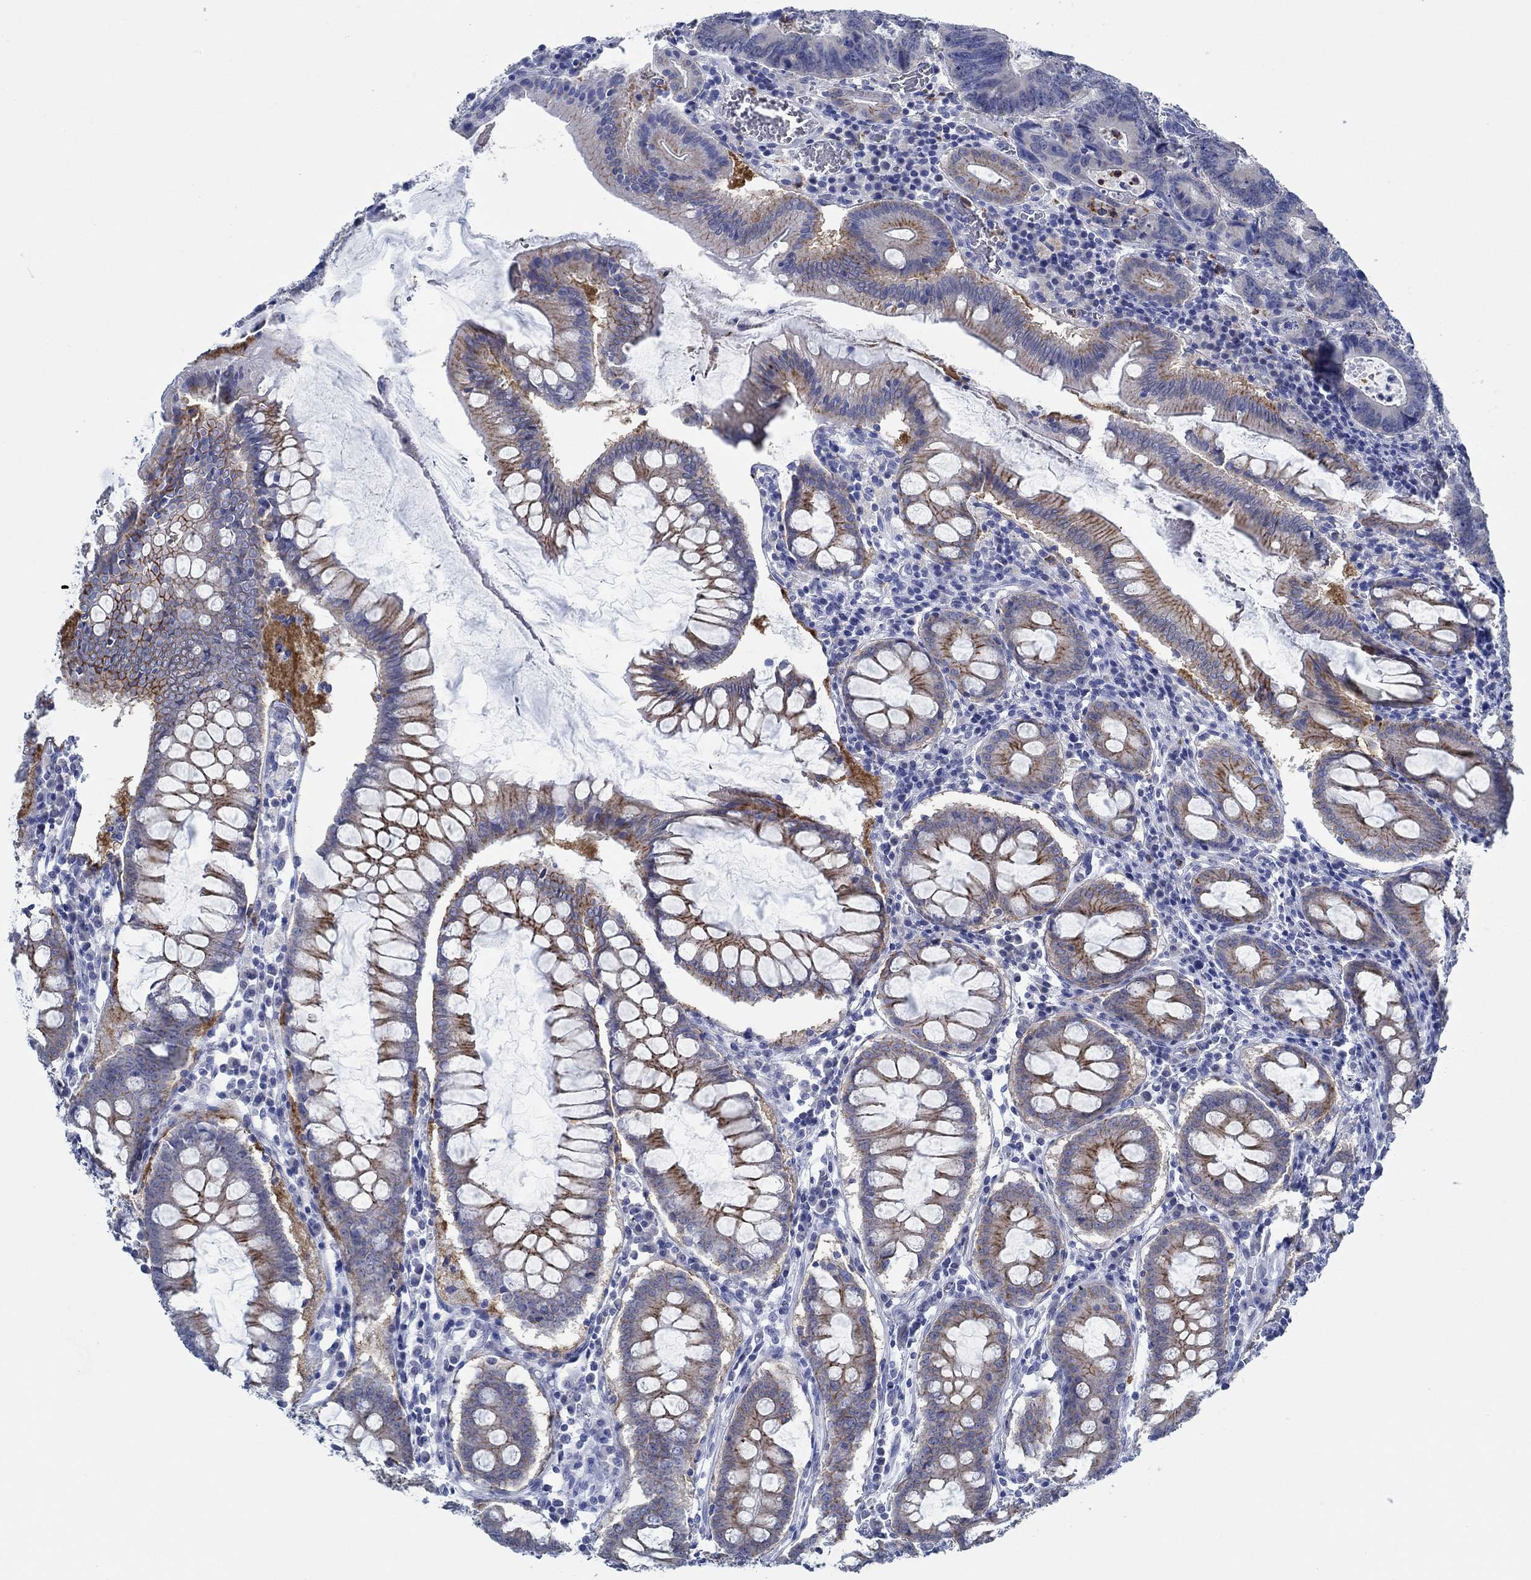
{"staining": {"intensity": "strong", "quantity": "25%-75%", "location": "cytoplasmic/membranous"}, "tissue": "colorectal cancer", "cell_type": "Tumor cells", "image_type": "cancer", "snomed": [{"axis": "morphology", "description": "Adenocarcinoma, NOS"}, {"axis": "topography", "description": "Colon"}], "caption": "This micrograph demonstrates immunohistochemistry (IHC) staining of human colorectal adenocarcinoma, with high strong cytoplasmic/membranous staining in about 25%-75% of tumor cells.", "gene": "ZNF671", "patient": {"sex": "female", "age": 82}}